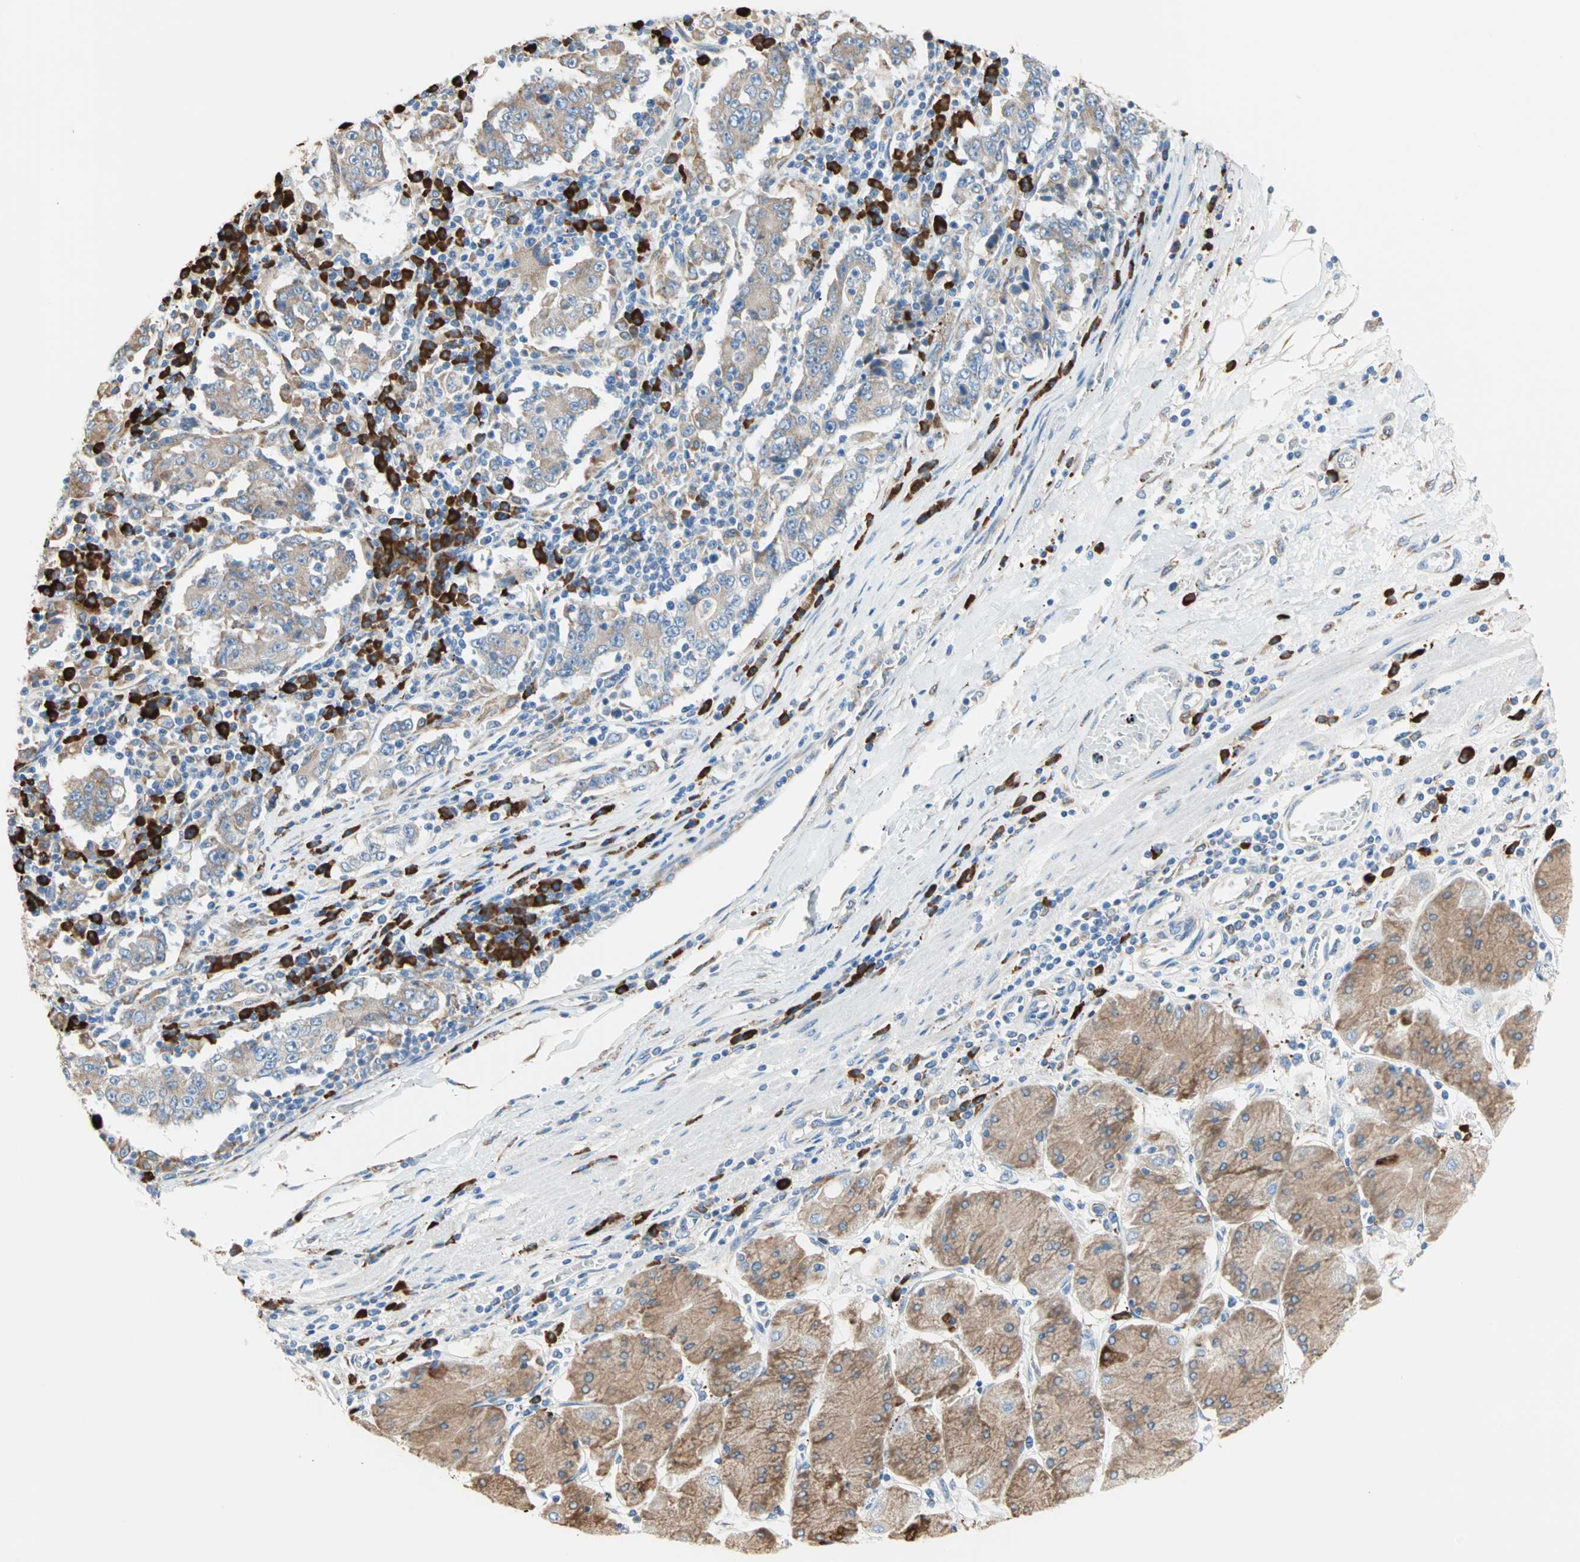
{"staining": {"intensity": "weak", "quantity": ">75%", "location": "cytoplasmic/membranous"}, "tissue": "stomach cancer", "cell_type": "Tumor cells", "image_type": "cancer", "snomed": [{"axis": "morphology", "description": "Normal tissue, NOS"}, {"axis": "morphology", "description": "Adenocarcinoma, NOS"}, {"axis": "topography", "description": "Stomach, upper"}, {"axis": "topography", "description": "Stomach"}], "caption": "Stomach adenocarcinoma tissue shows weak cytoplasmic/membranous staining in about >75% of tumor cells, visualized by immunohistochemistry.", "gene": "PLCXD1", "patient": {"sex": "male", "age": 59}}